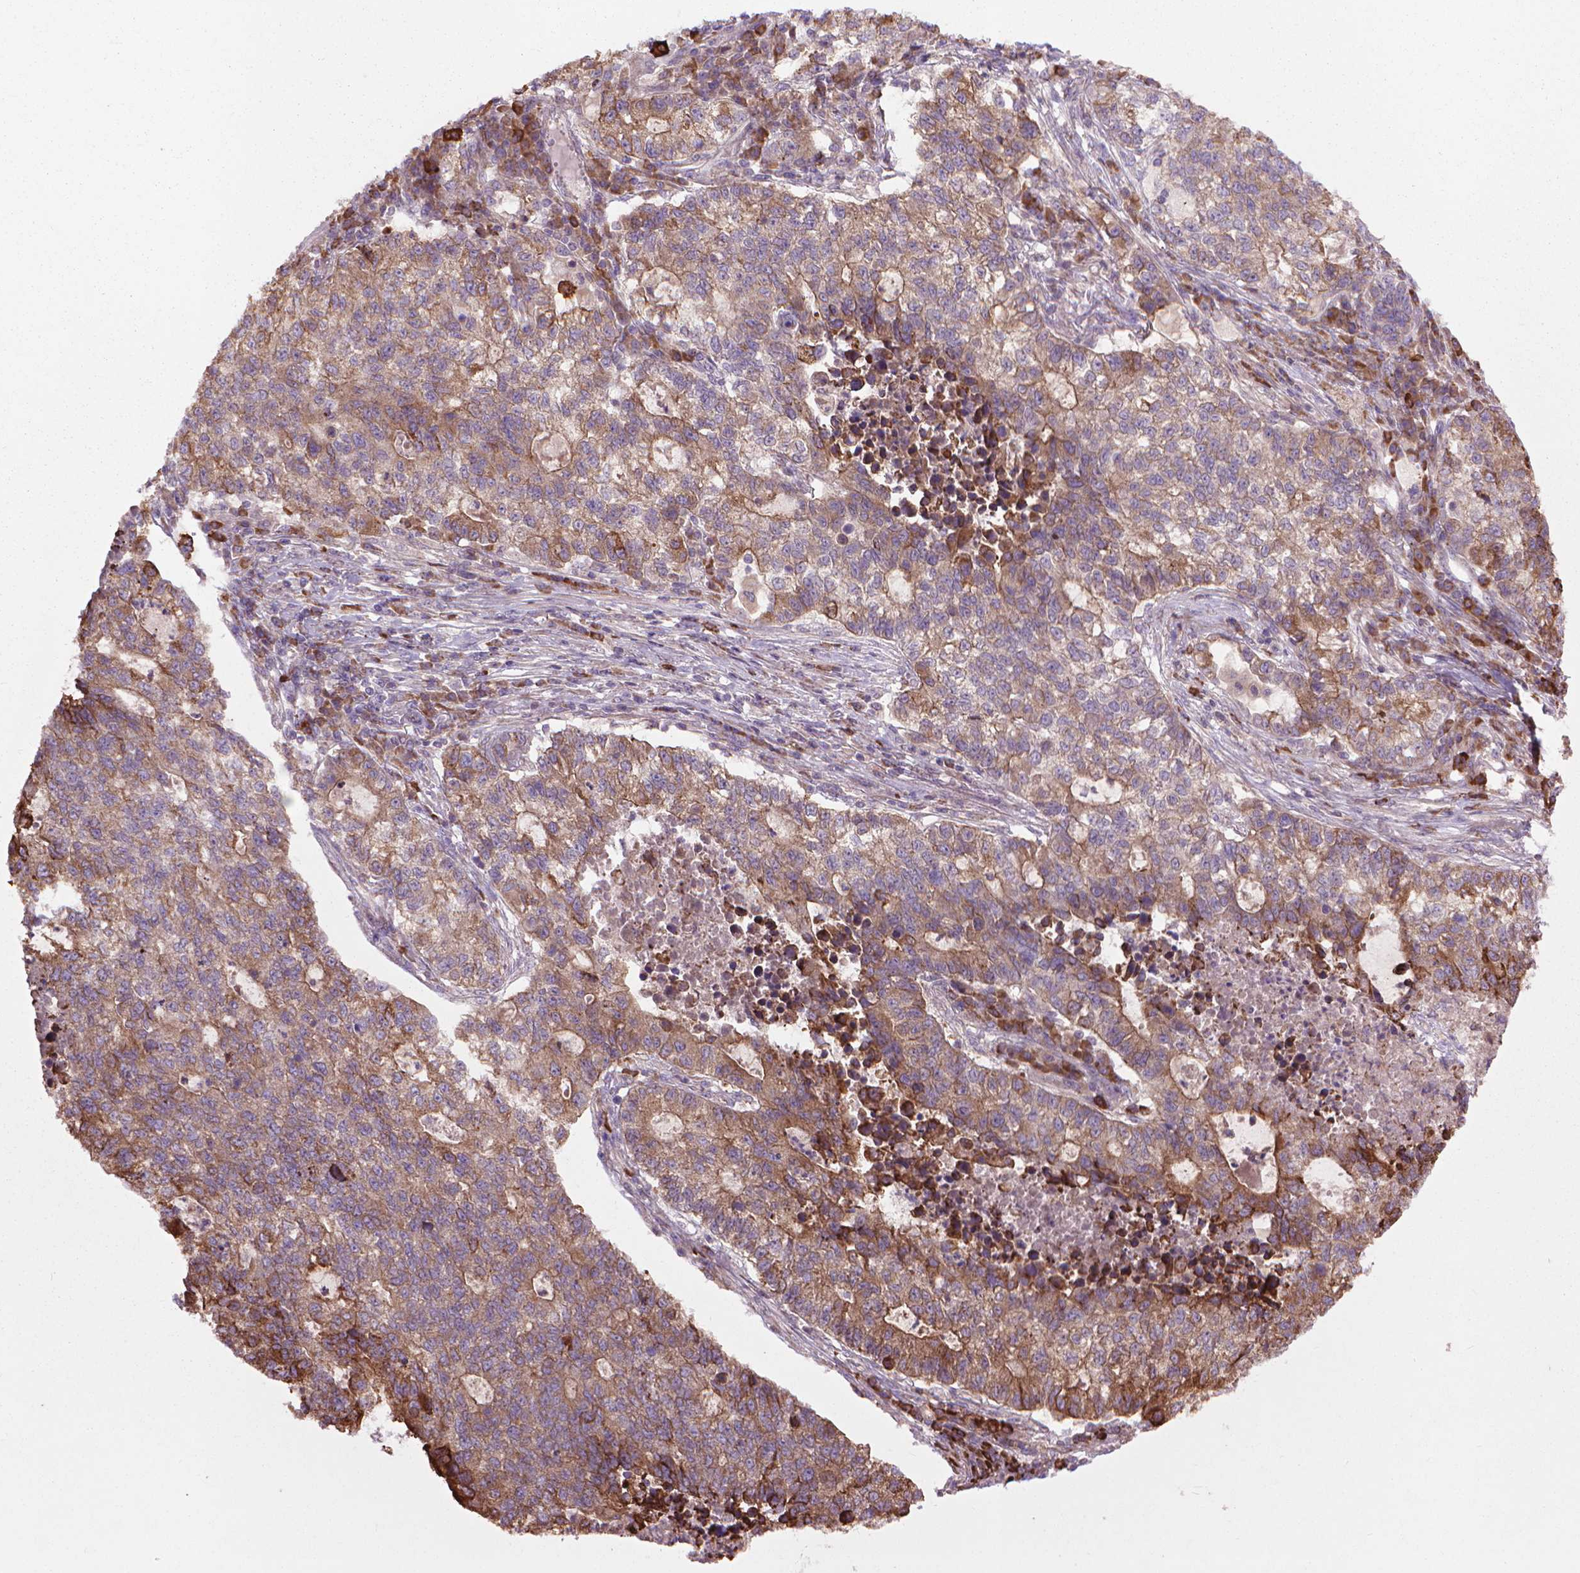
{"staining": {"intensity": "moderate", "quantity": "25%-75%", "location": "cytoplasmic/membranous"}, "tissue": "lung cancer", "cell_type": "Tumor cells", "image_type": "cancer", "snomed": [{"axis": "morphology", "description": "Adenocarcinoma, NOS"}, {"axis": "topography", "description": "Lung"}], "caption": "Lung adenocarcinoma was stained to show a protein in brown. There is medium levels of moderate cytoplasmic/membranous staining in approximately 25%-75% of tumor cells. (DAB IHC, brown staining for protein, blue staining for nuclei).", "gene": "MYH14", "patient": {"sex": "male", "age": 57}}